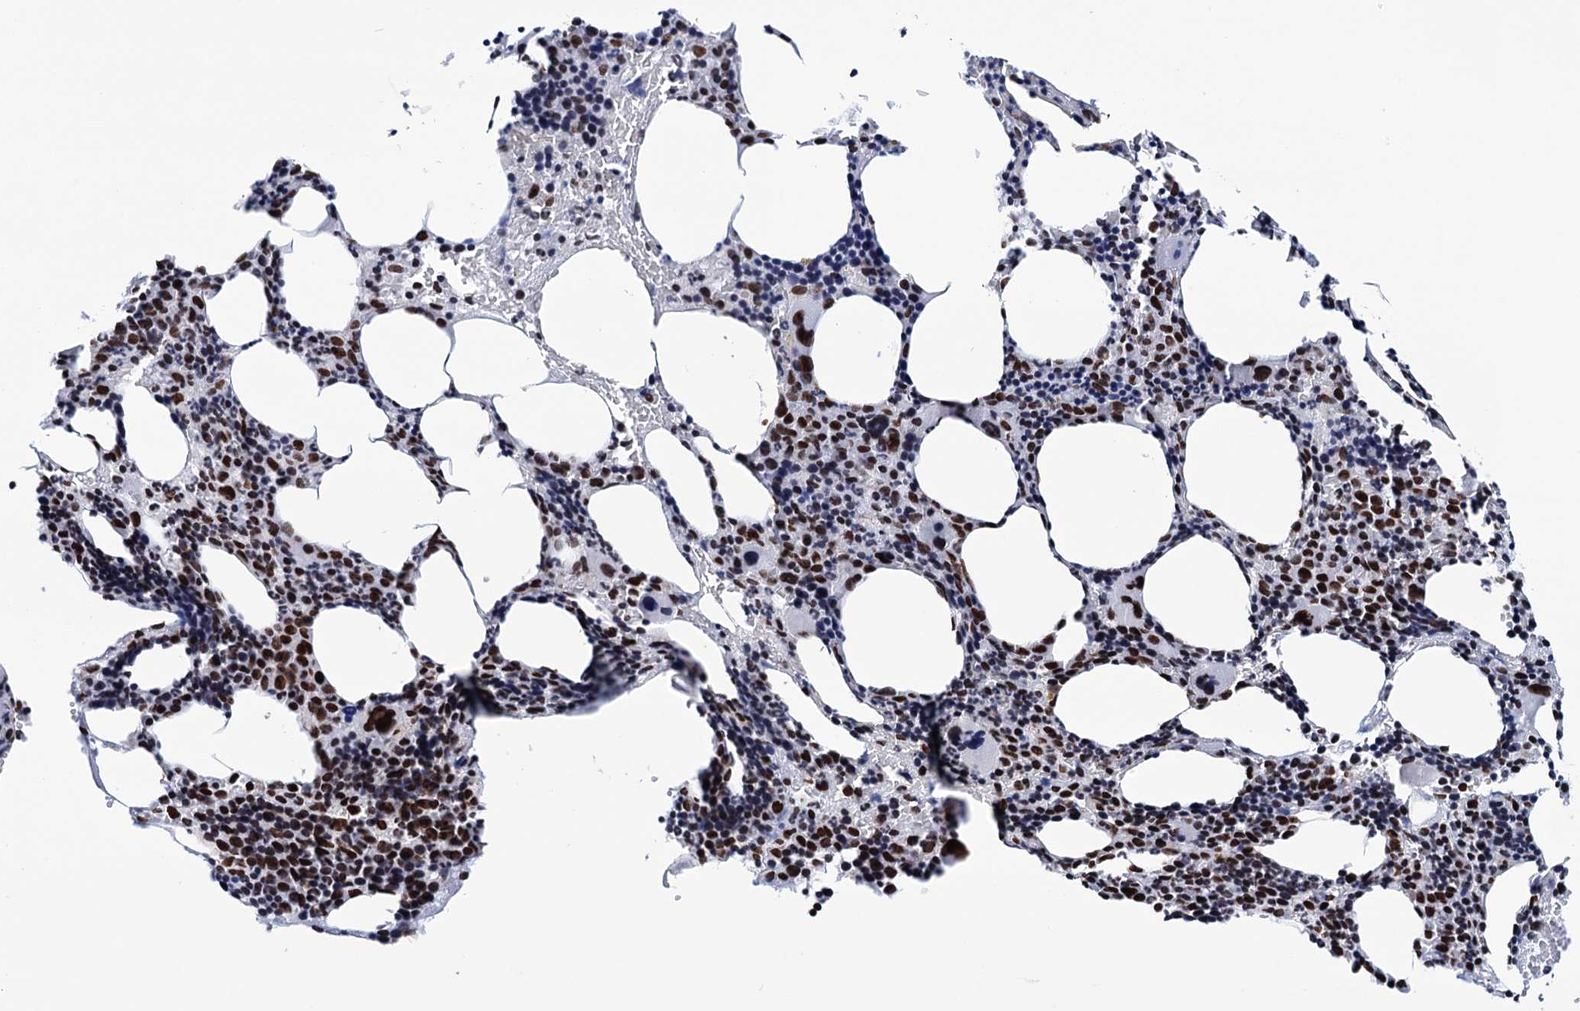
{"staining": {"intensity": "strong", "quantity": "25%-75%", "location": "nuclear"}, "tissue": "bone marrow", "cell_type": "Hematopoietic cells", "image_type": "normal", "snomed": [{"axis": "morphology", "description": "Normal tissue, NOS"}, {"axis": "topography", "description": "Bone marrow"}], "caption": "Immunohistochemistry micrograph of normal bone marrow: bone marrow stained using immunohistochemistry shows high levels of strong protein expression localized specifically in the nuclear of hematopoietic cells, appearing as a nuclear brown color.", "gene": "MATR3", "patient": {"sex": "male", "age": 62}}